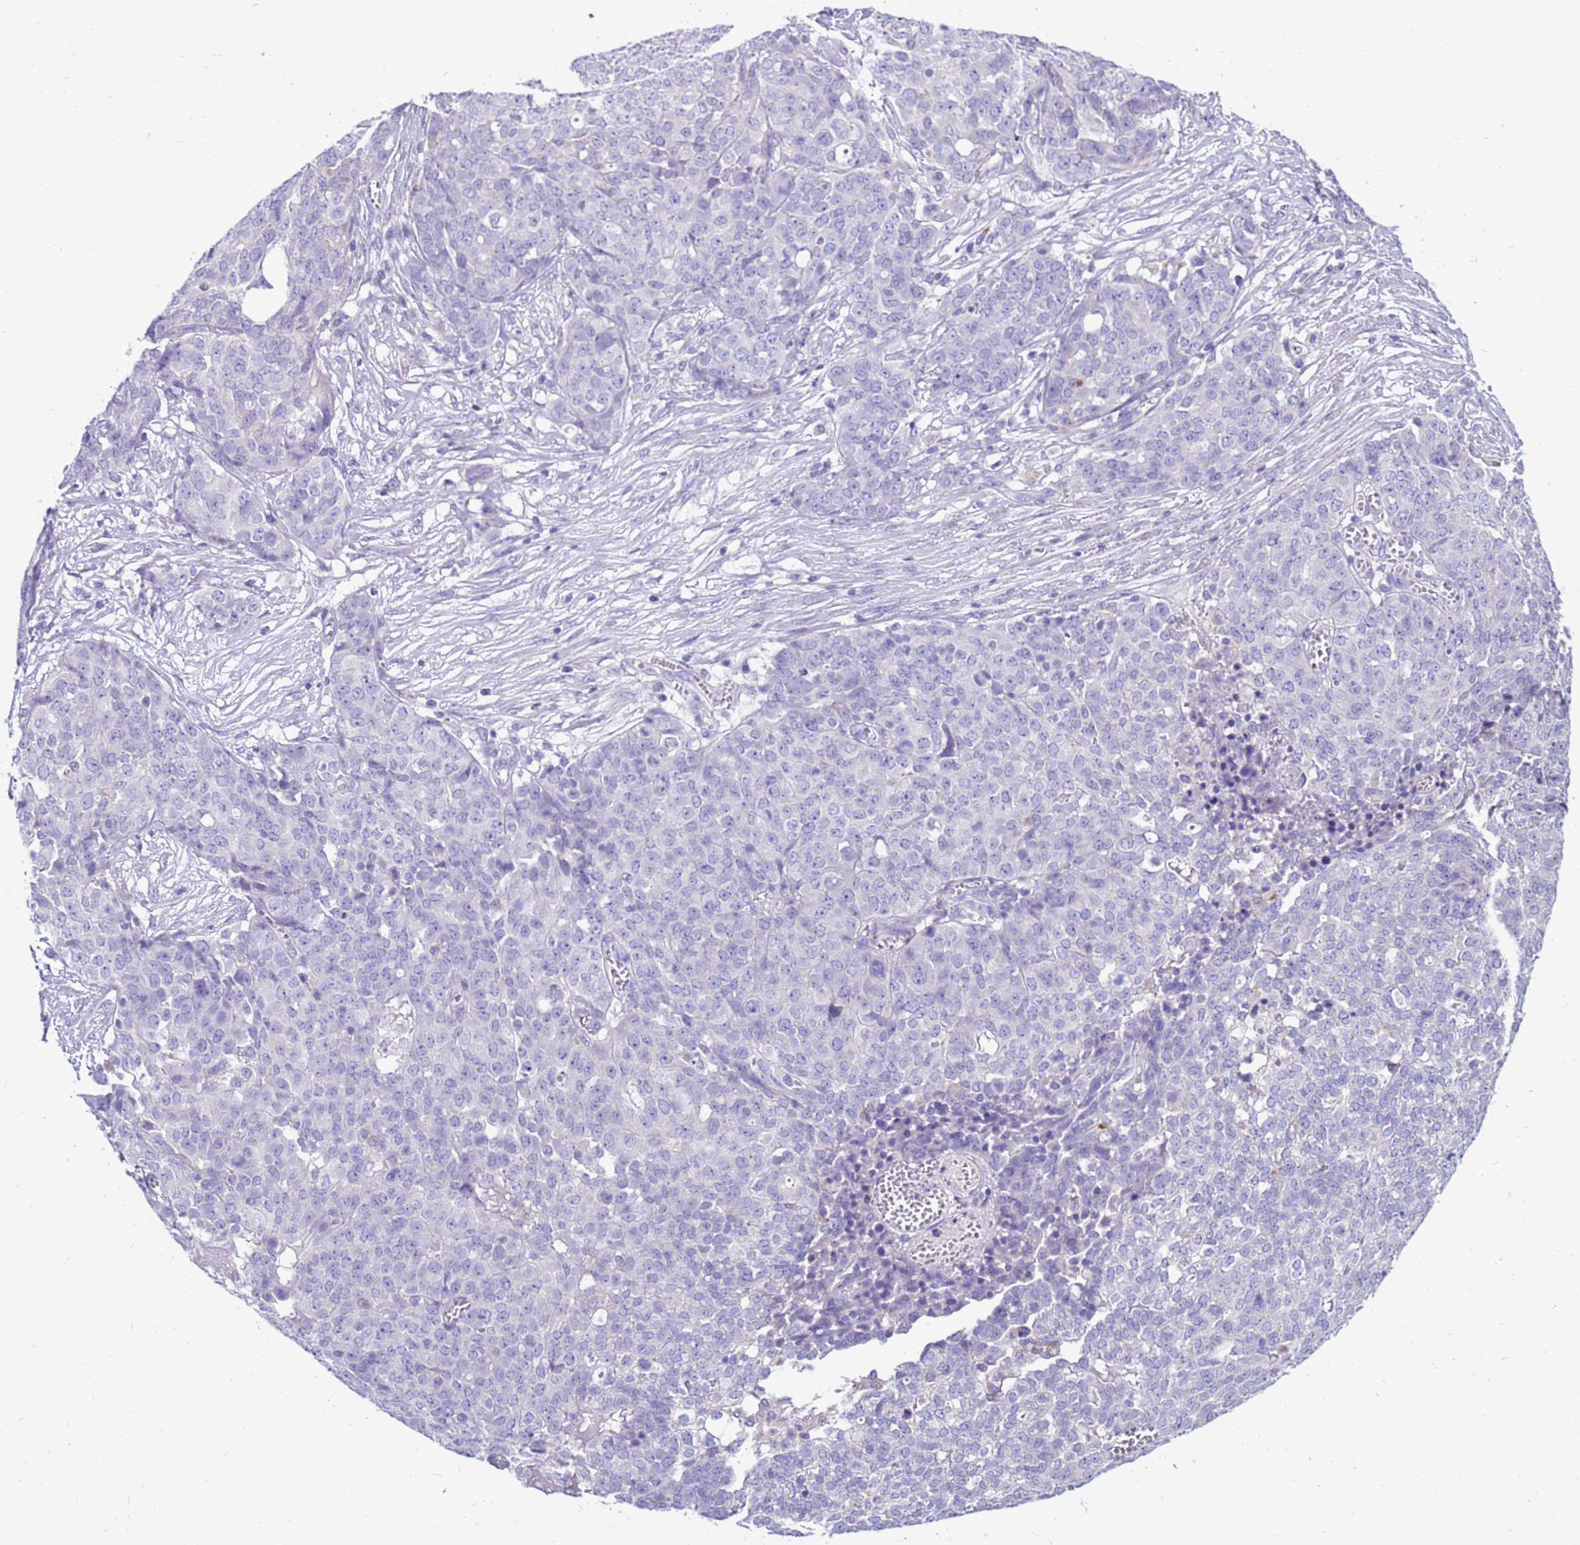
{"staining": {"intensity": "negative", "quantity": "none", "location": "none"}, "tissue": "ovarian cancer", "cell_type": "Tumor cells", "image_type": "cancer", "snomed": [{"axis": "morphology", "description": "Cystadenocarcinoma, serous, NOS"}, {"axis": "topography", "description": "Soft tissue"}, {"axis": "topography", "description": "Ovary"}], "caption": "Ovarian cancer stained for a protein using IHC shows no expression tumor cells.", "gene": "PDE10A", "patient": {"sex": "female", "age": 57}}